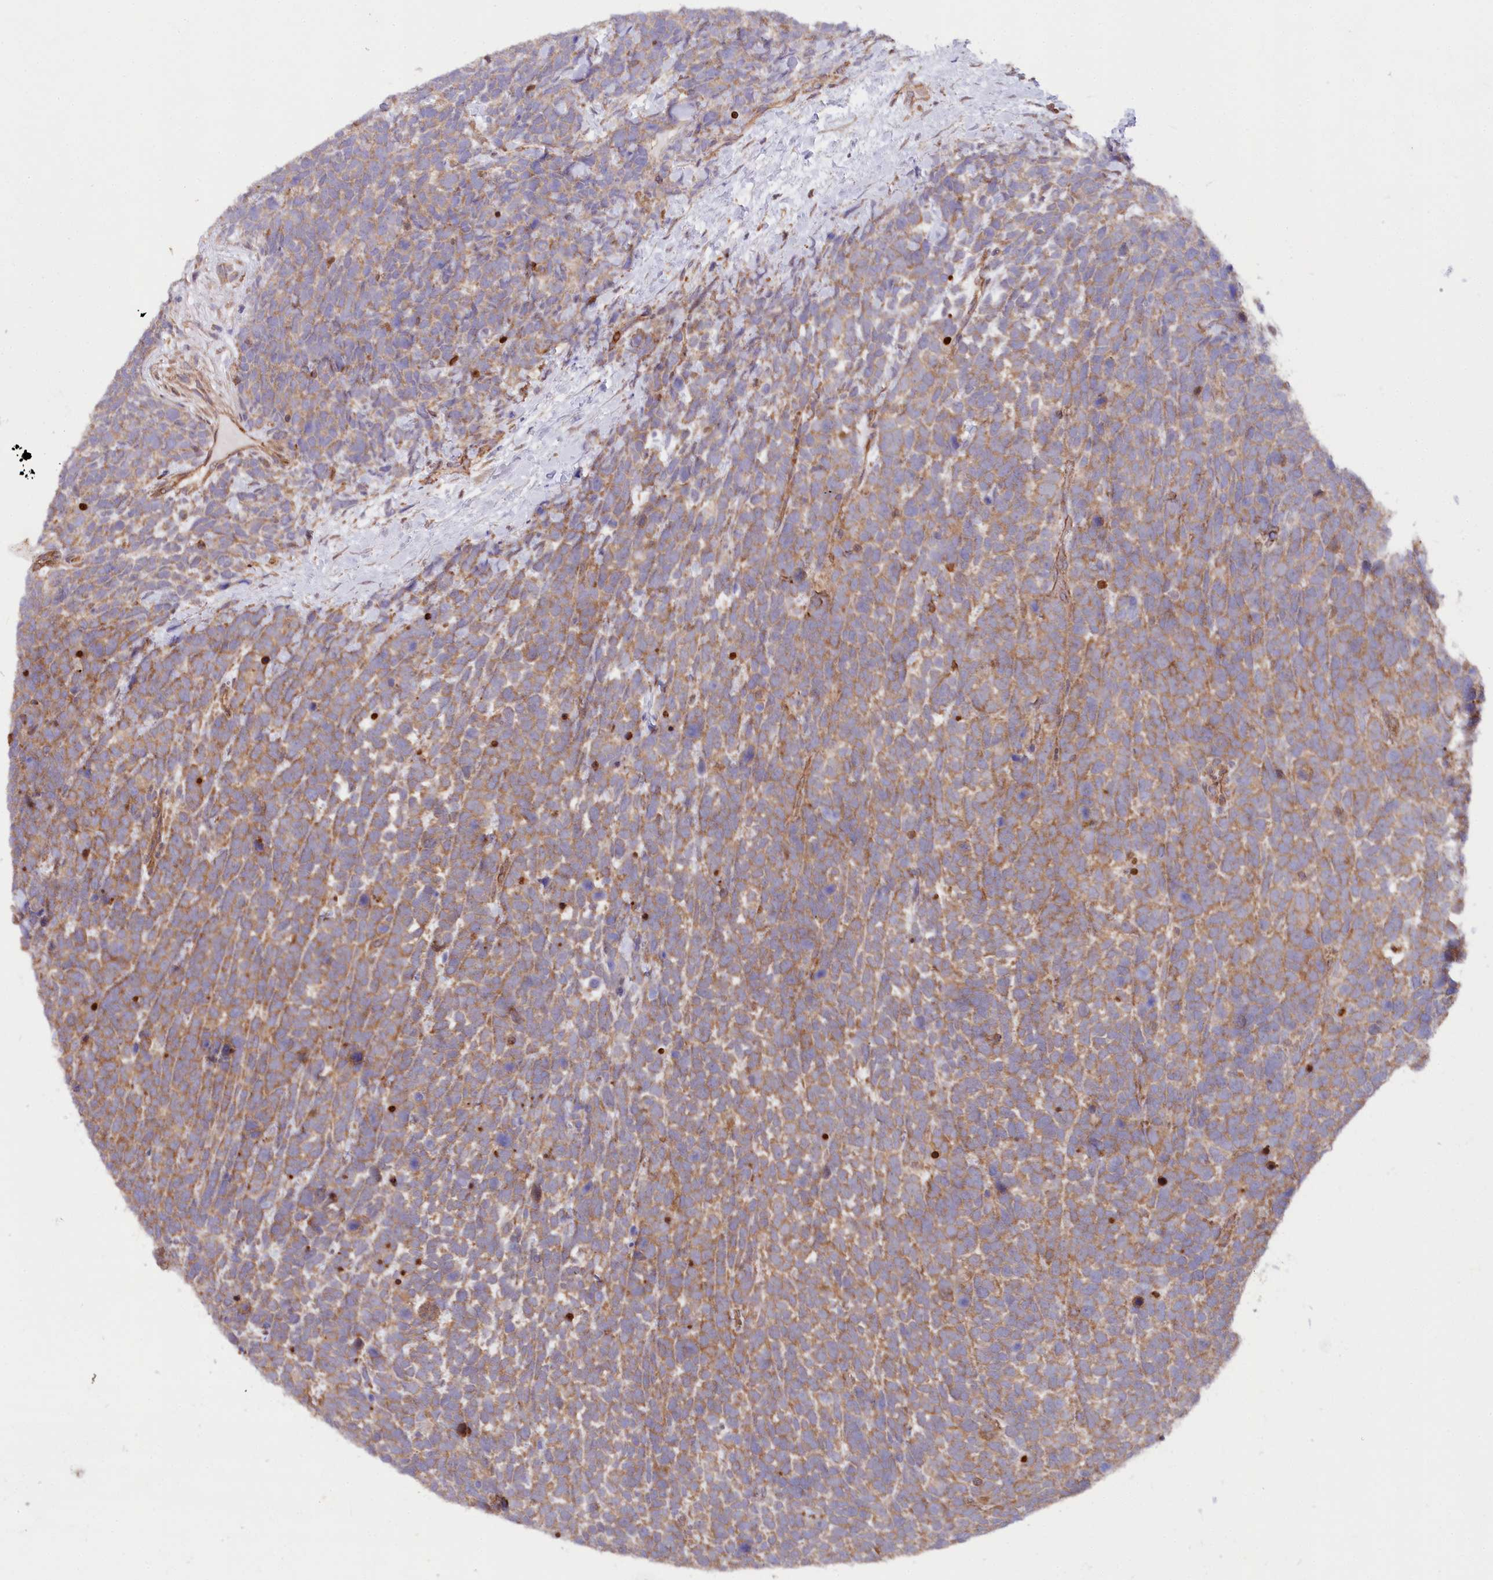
{"staining": {"intensity": "moderate", "quantity": ">75%", "location": "cytoplasmic/membranous"}, "tissue": "urothelial cancer", "cell_type": "Tumor cells", "image_type": "cancer", "snomed": [{"axis": "morphology", "description": "Urothelial carcinoma, High grade"}, {"axis": "topography", "description": "Urinary bladder"}], "caption": "Immunohistochemistry (IHC) (DAB) staining of urothelial cancer reveals moderate cytoplasmic/membranous protein positivity in approximately >75% of tumor cells.", "gene": "LSG1", "patient": {"sex": "female", "age": 82}}